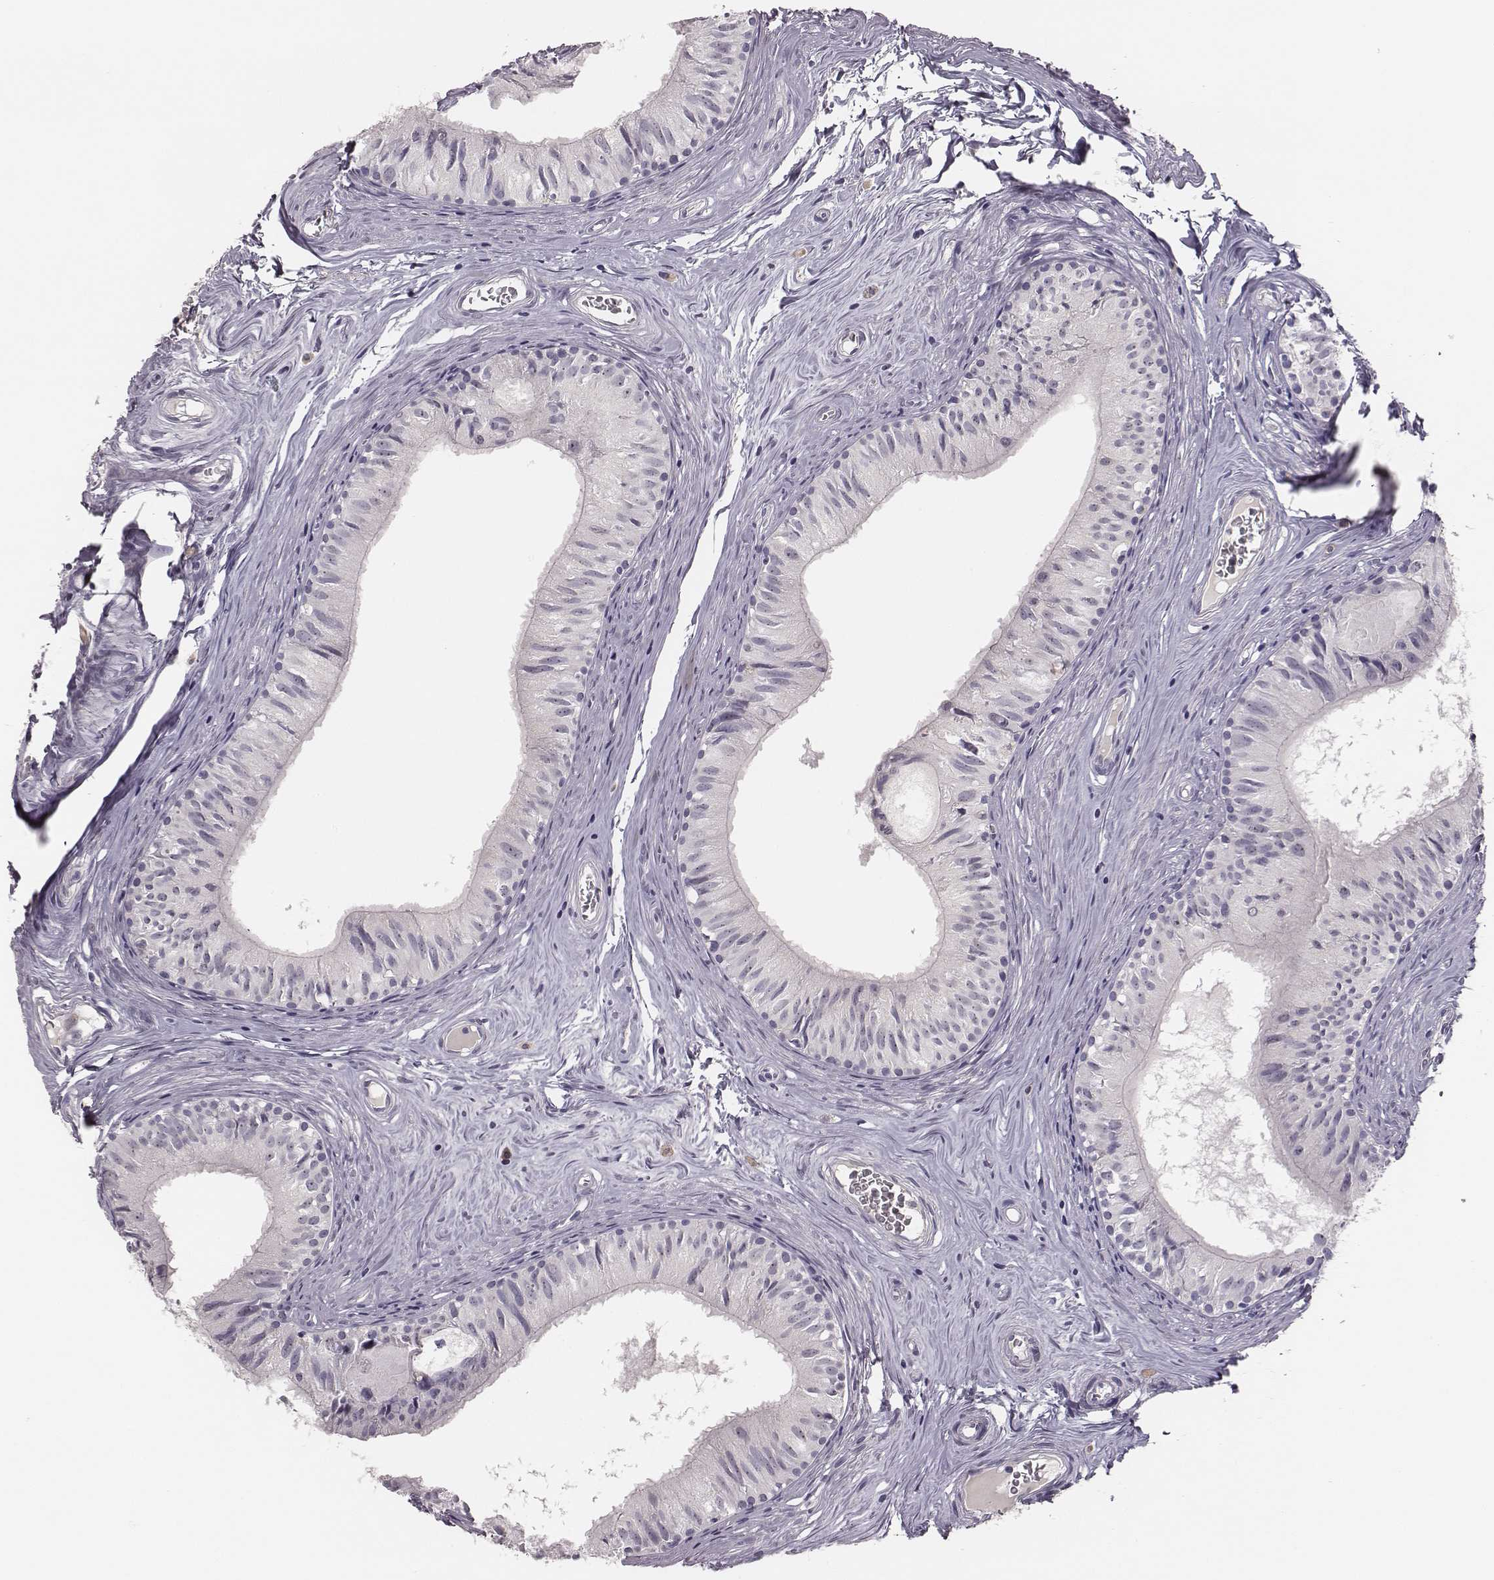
{"staining": {"intensity": "moderate", "quantity": "25%-75%", "location": "nuclear"}, "tissue": "epididymis", "cell_type": "Glandular cells", "image_type": "normal", "snomed": [{"axis": "morphology", "description": "Normal tissue, NOS"}, {"axis": "topography", "description": "Epididymis"}], "caption": "Benign epididymis demonstrates moderate nuclear expression in about 25%-75% of glandular cells The protein is shown in brown color, while the nuclei are stained blue..", "gene": "NIFK", "patient": {"sex": "male", "age": 52}}